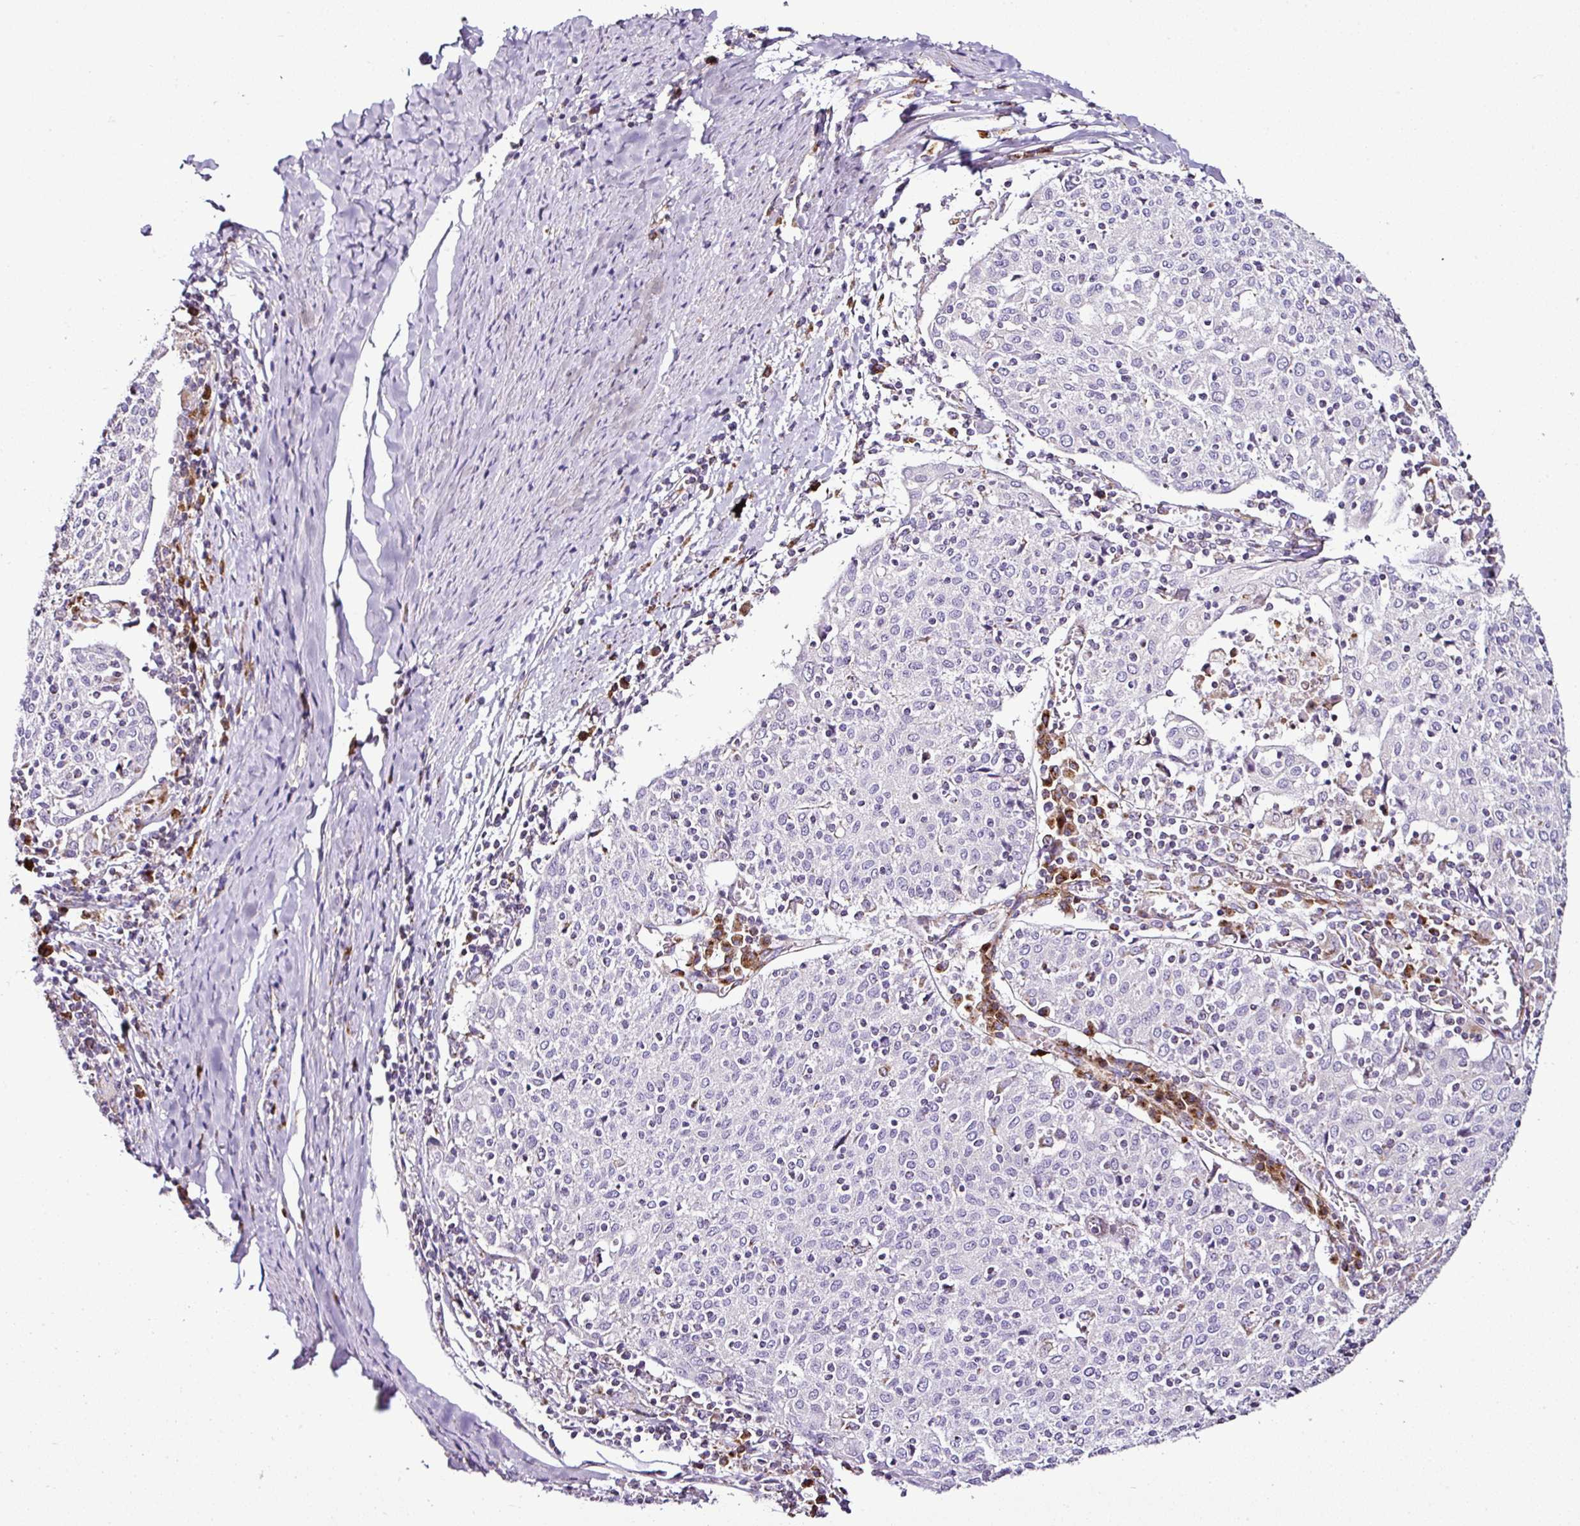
{"staining": {"intensity": "negative", "quantity": "none", "location": "none"}, "tissue": "cervical cancer", "cell_type": "Tumor cells", "image_type": "cancer", "snomed": [{"axis": "morphology", "description": "Squamous cell carcinoma, NOS"}, {"axis": "topography", "description": "Cervix"}], "caption": "The histopathology image displays no significant staining in tumor cells of cervical squamous cell carcinoma.", "gene": "DPAGT1", "patient": {"sex": "female", "age": 52}}